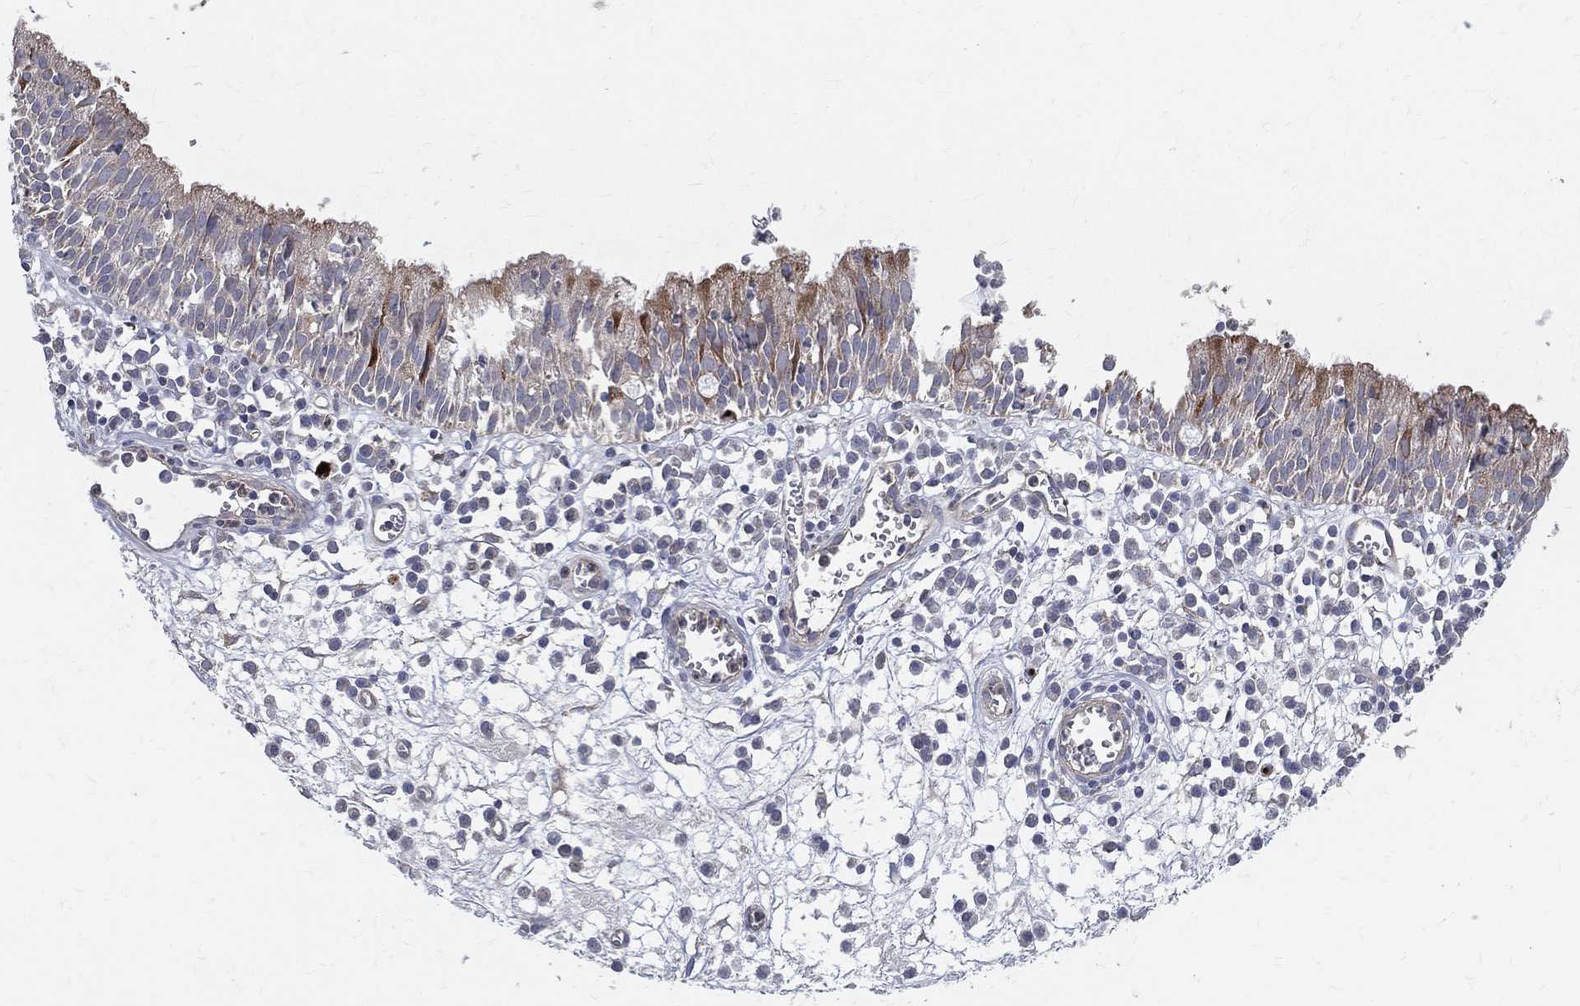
{"staining": {"intensity": "moderate", "quantity": "<25%", "location": "cytoplasmic/membranous"}, "tissue": "nasopharynx", "cell_type": "Respiratory epithelial cells", "image_type": "normal", "snomed": [{"axis": "morphology", "description": "Normal tissue, NOS"}, {"axis": "topography", "description": "Nasopharynx"}], "caption": "DAB (3,3'-diaminobenzidine) immunohistochemical staining of benign human nasopharynx displays moderate cytoplasmic/membranous protein positivity in about <25% of respiratory epithelial cells.", "gene": "POMZP3", "patient": {"sex": "female", "age": 77}}